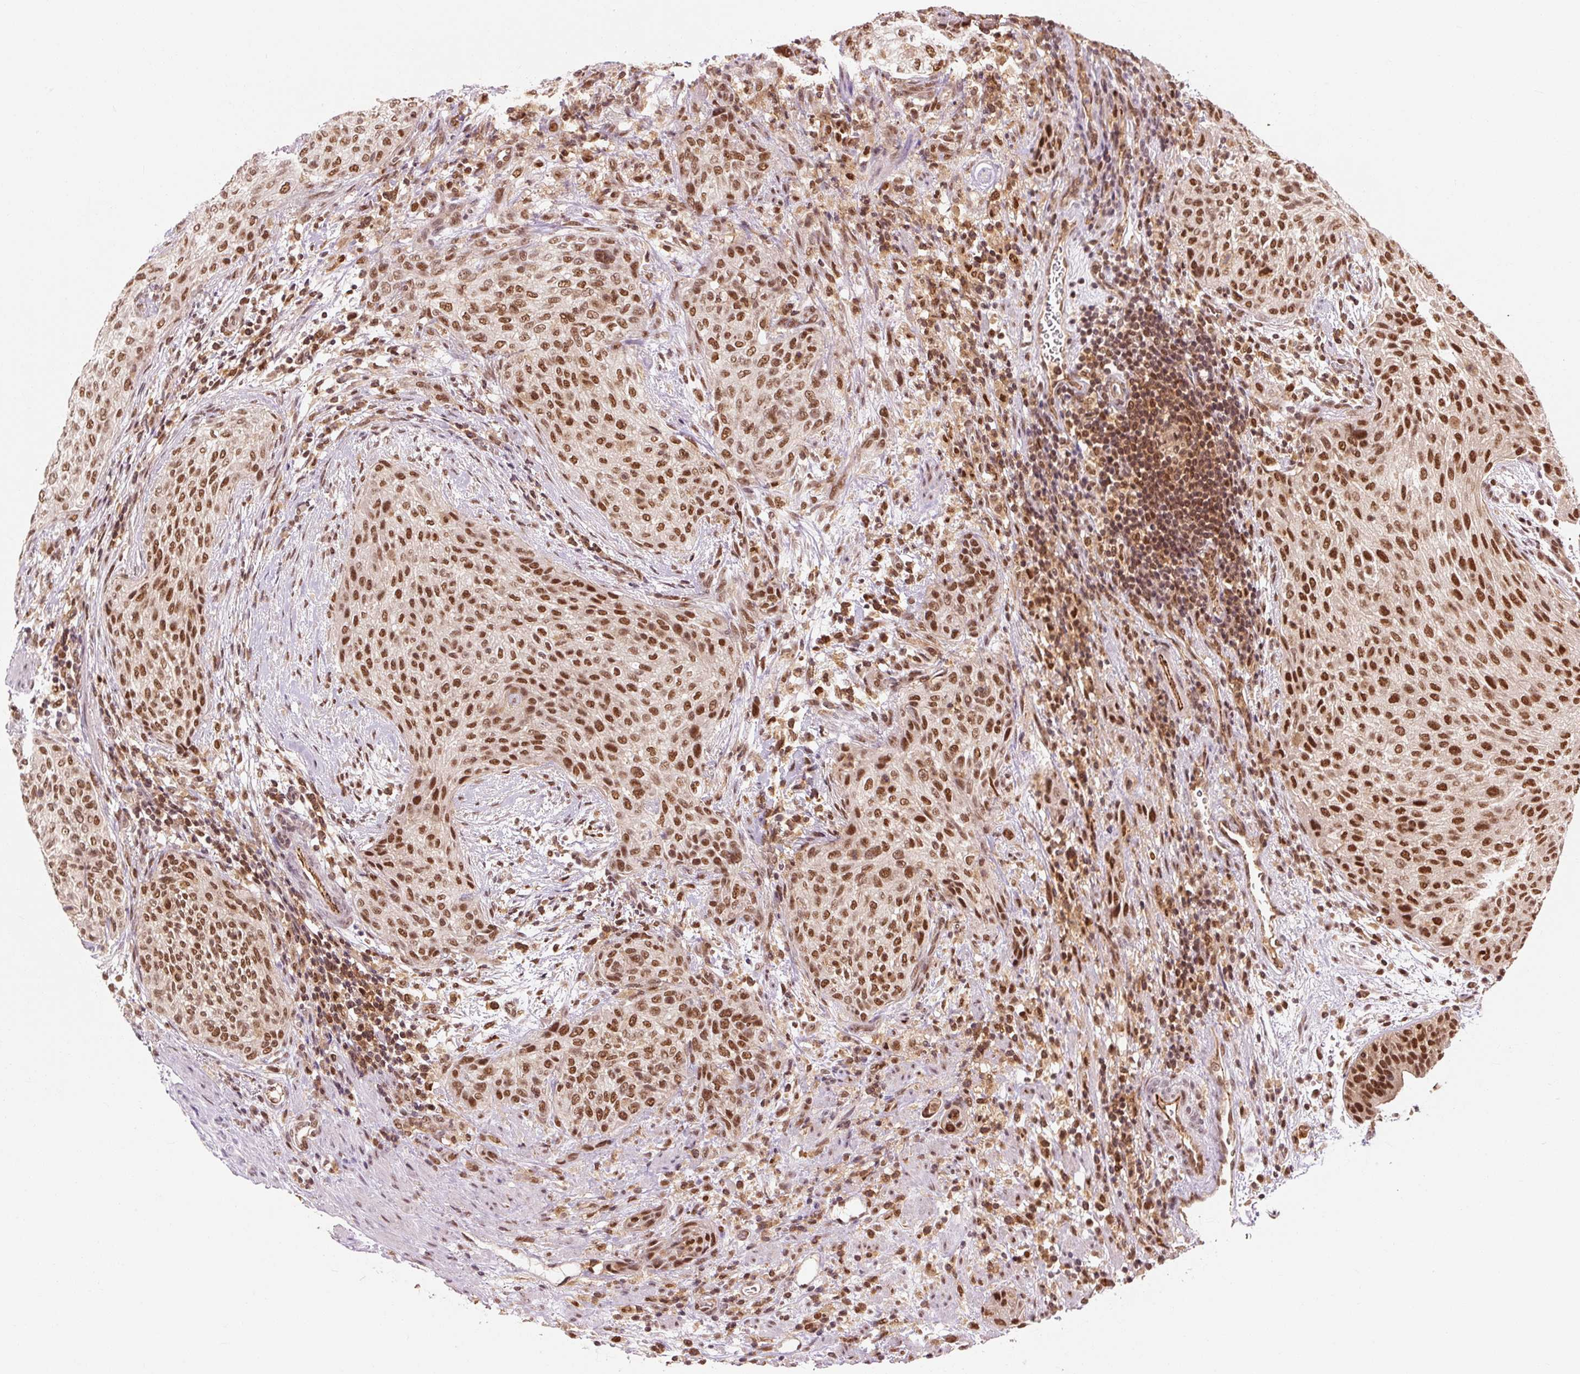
{"staining": {"intensity": "strong", "quantity": ">75%", "location": "nuclear"}, "tissue": "urothelial cancer", "cell_type": "Tumor cells", "image_type": "cancer", "snomed": [{"axis": "morphology", "description": "Urothelial carcinoma, High grade"}, {"axis": "topography", "description": "Urinary bladder"}], "caption": "A photomicrograph showing strong nuclear expression in about >75% of tumor cells in urothelial cancer, as visualized by brown immunohistochemical staining.", "gene": "CSTF1", "patient": {"sex": "male", "age": 35}}